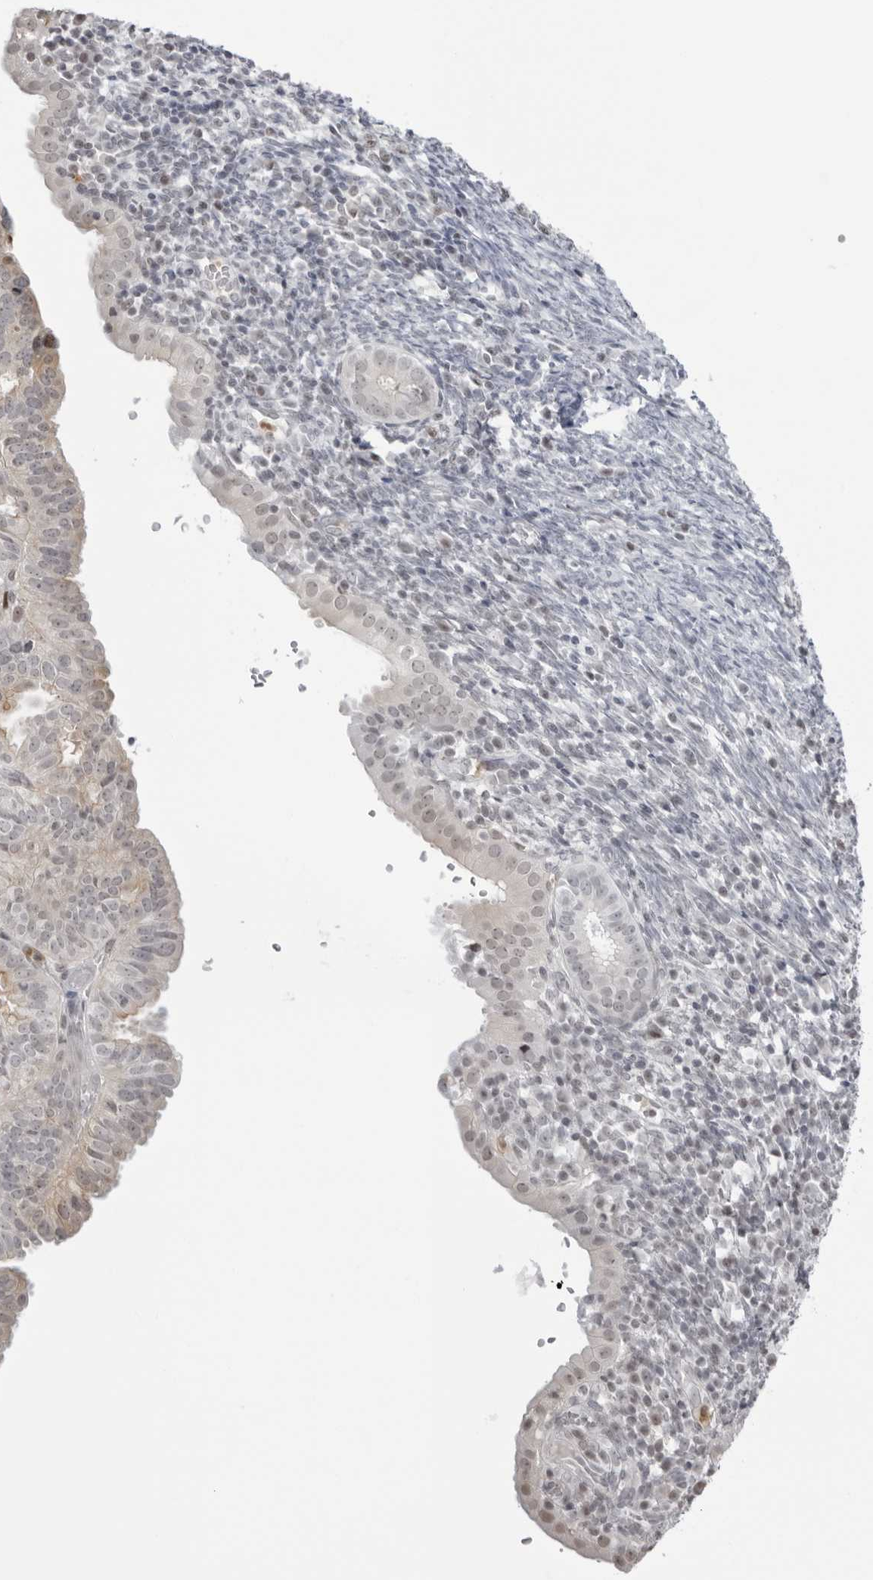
{"staining": {"intensity": "weak", "quantity": "25%-75%", "location": "cytoplasmic/membranous"}, "tissue": "endometrial cancer", "cell_type": "Tumor cells", "image_type": "cancer", "snomed": [{"axis": "morphology", "description": "Adenocarcinoma, NOS"}, {"axis": "topography", "description": "Uterus"}], "caption": "Protein expression analysis of human endometrial cancer reveals weak cytoplasmic/membranous staining in about 25%-75% of tumor cells.", "gene": "RNF146", "patient": {"sex": "female", "age": 77}}